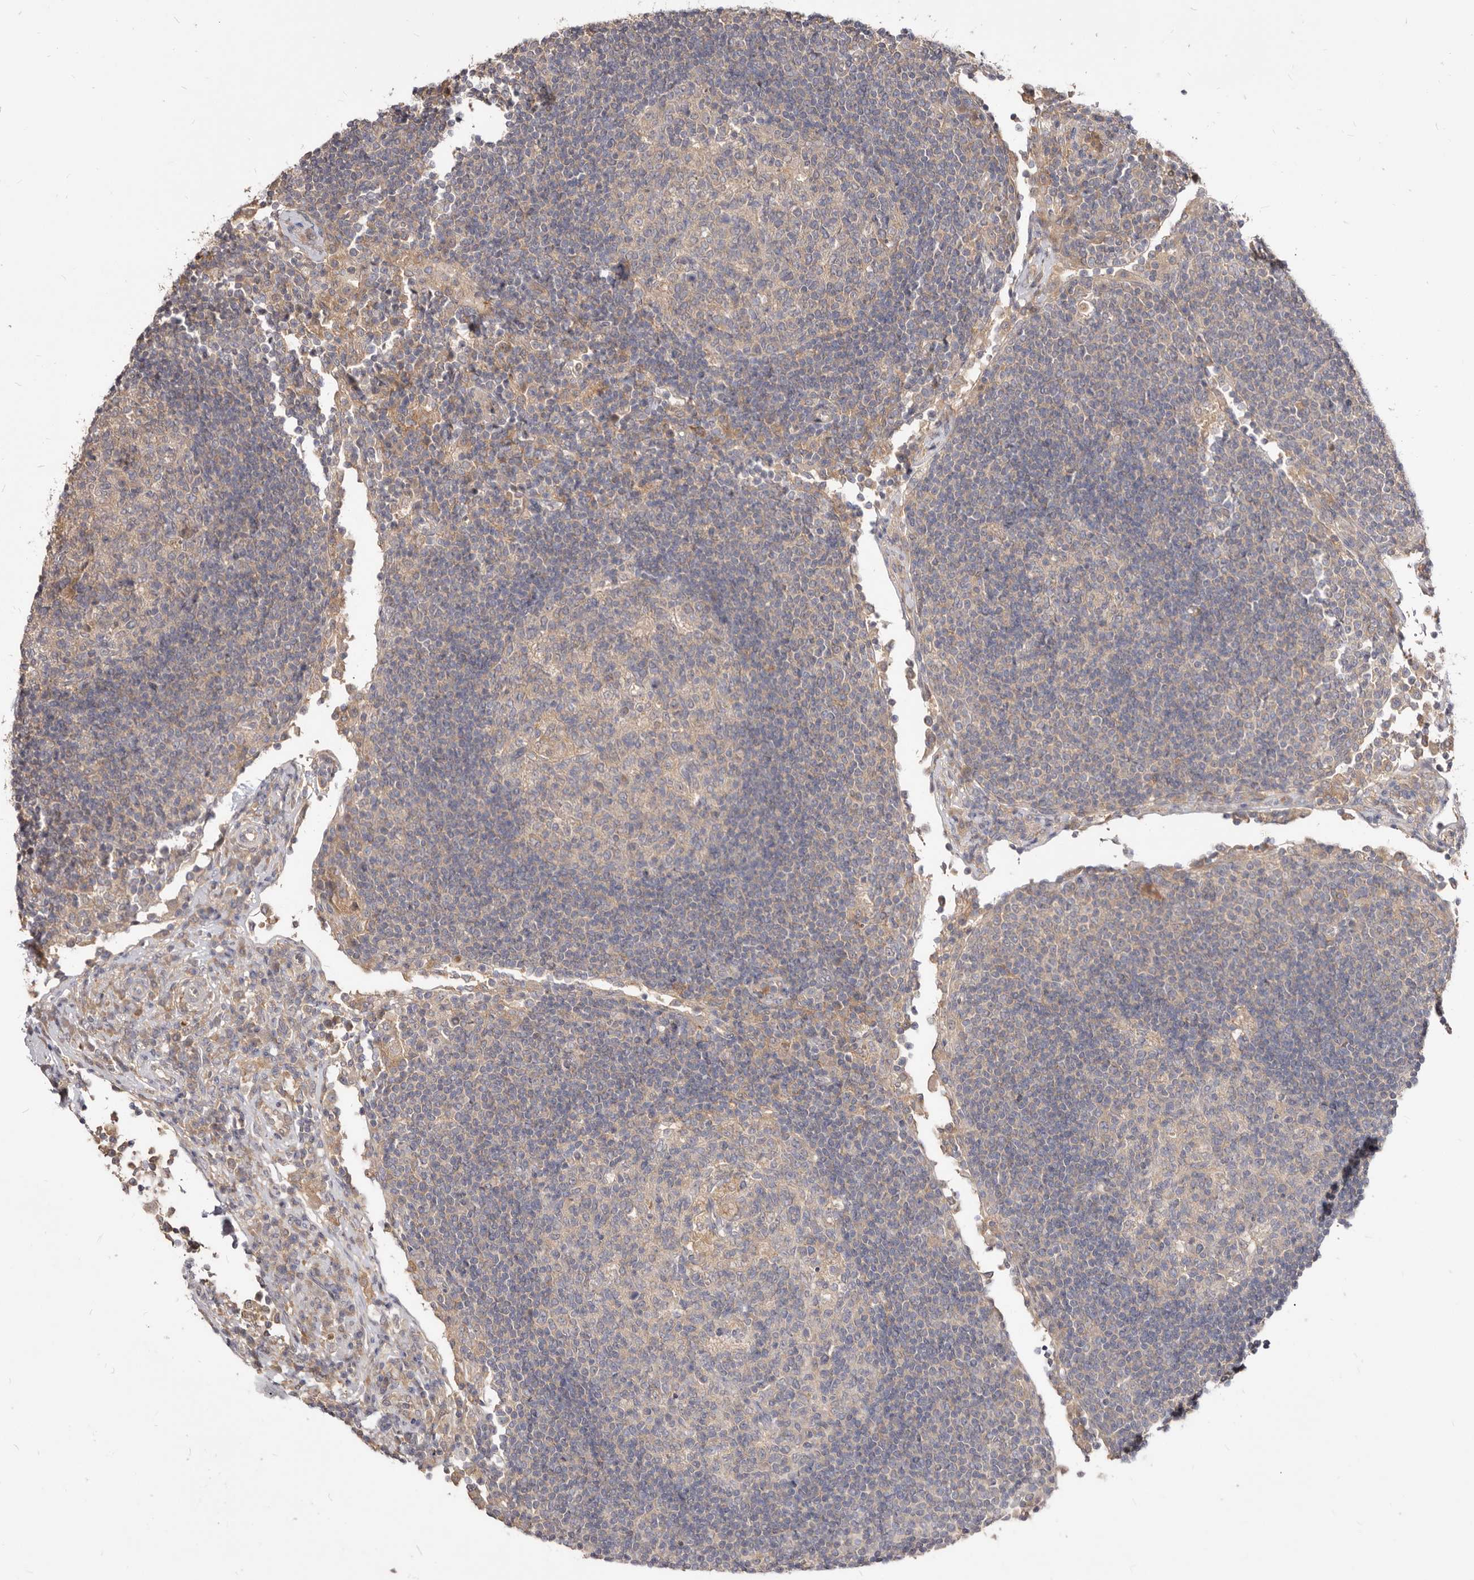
{"staining": {"intensity": "negative", "quantity": "none", "location": "none"}, "tissue": "lymph node", "cell_type": "Germinal center cells", "image_type": "normal", "snomed": [{"axis": "morphology", "description": "Normal tissue, NOS"}, {"axis": "topography", "description": "Lymph node"}], "caption": "Immunohistochemical staining of unremarkable human lymph node reveals no significant staining in germinal center cells.", "gene": "TC2N", "patient": {"sex": "female", "age": 53}}